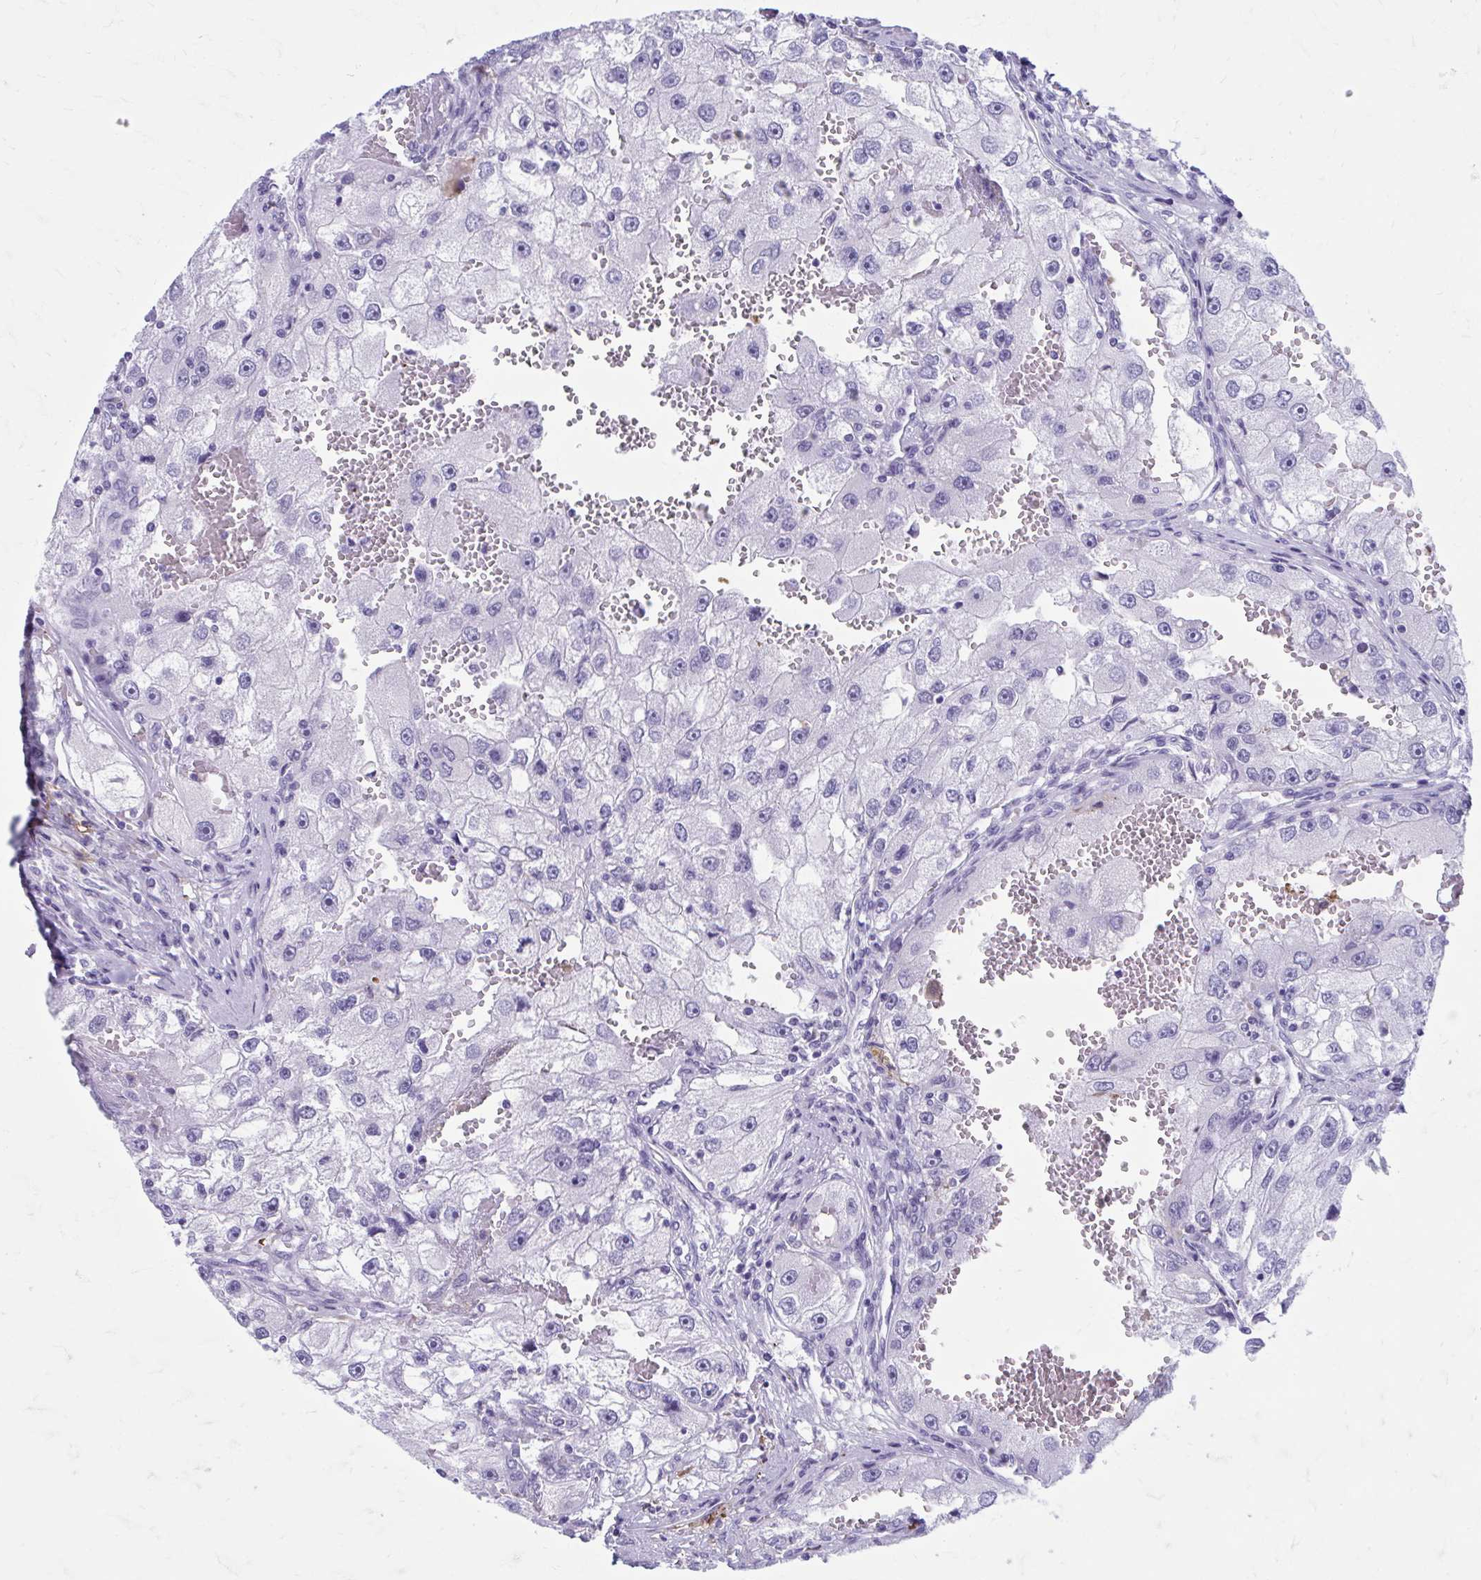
{"staining": {"intensity": "negative", "quantity": "none", "location": "none"}, "tissue": "renal cancer", "cell_type": "Tumor cells", "image_type": "cancer", "snomed": [{"axis": "morphology", "description": "Adenocarcinoma, NOS"}, {"axis": "topography", "description": "Kidney"}], "caption": "A high-resolution histopathology image shows immunohistochemistry staining of renal cancer, which reveals no significant expression in tumor cells.", "gene": "KCNE2", "patient": {"sex": "male", "age": 63}}